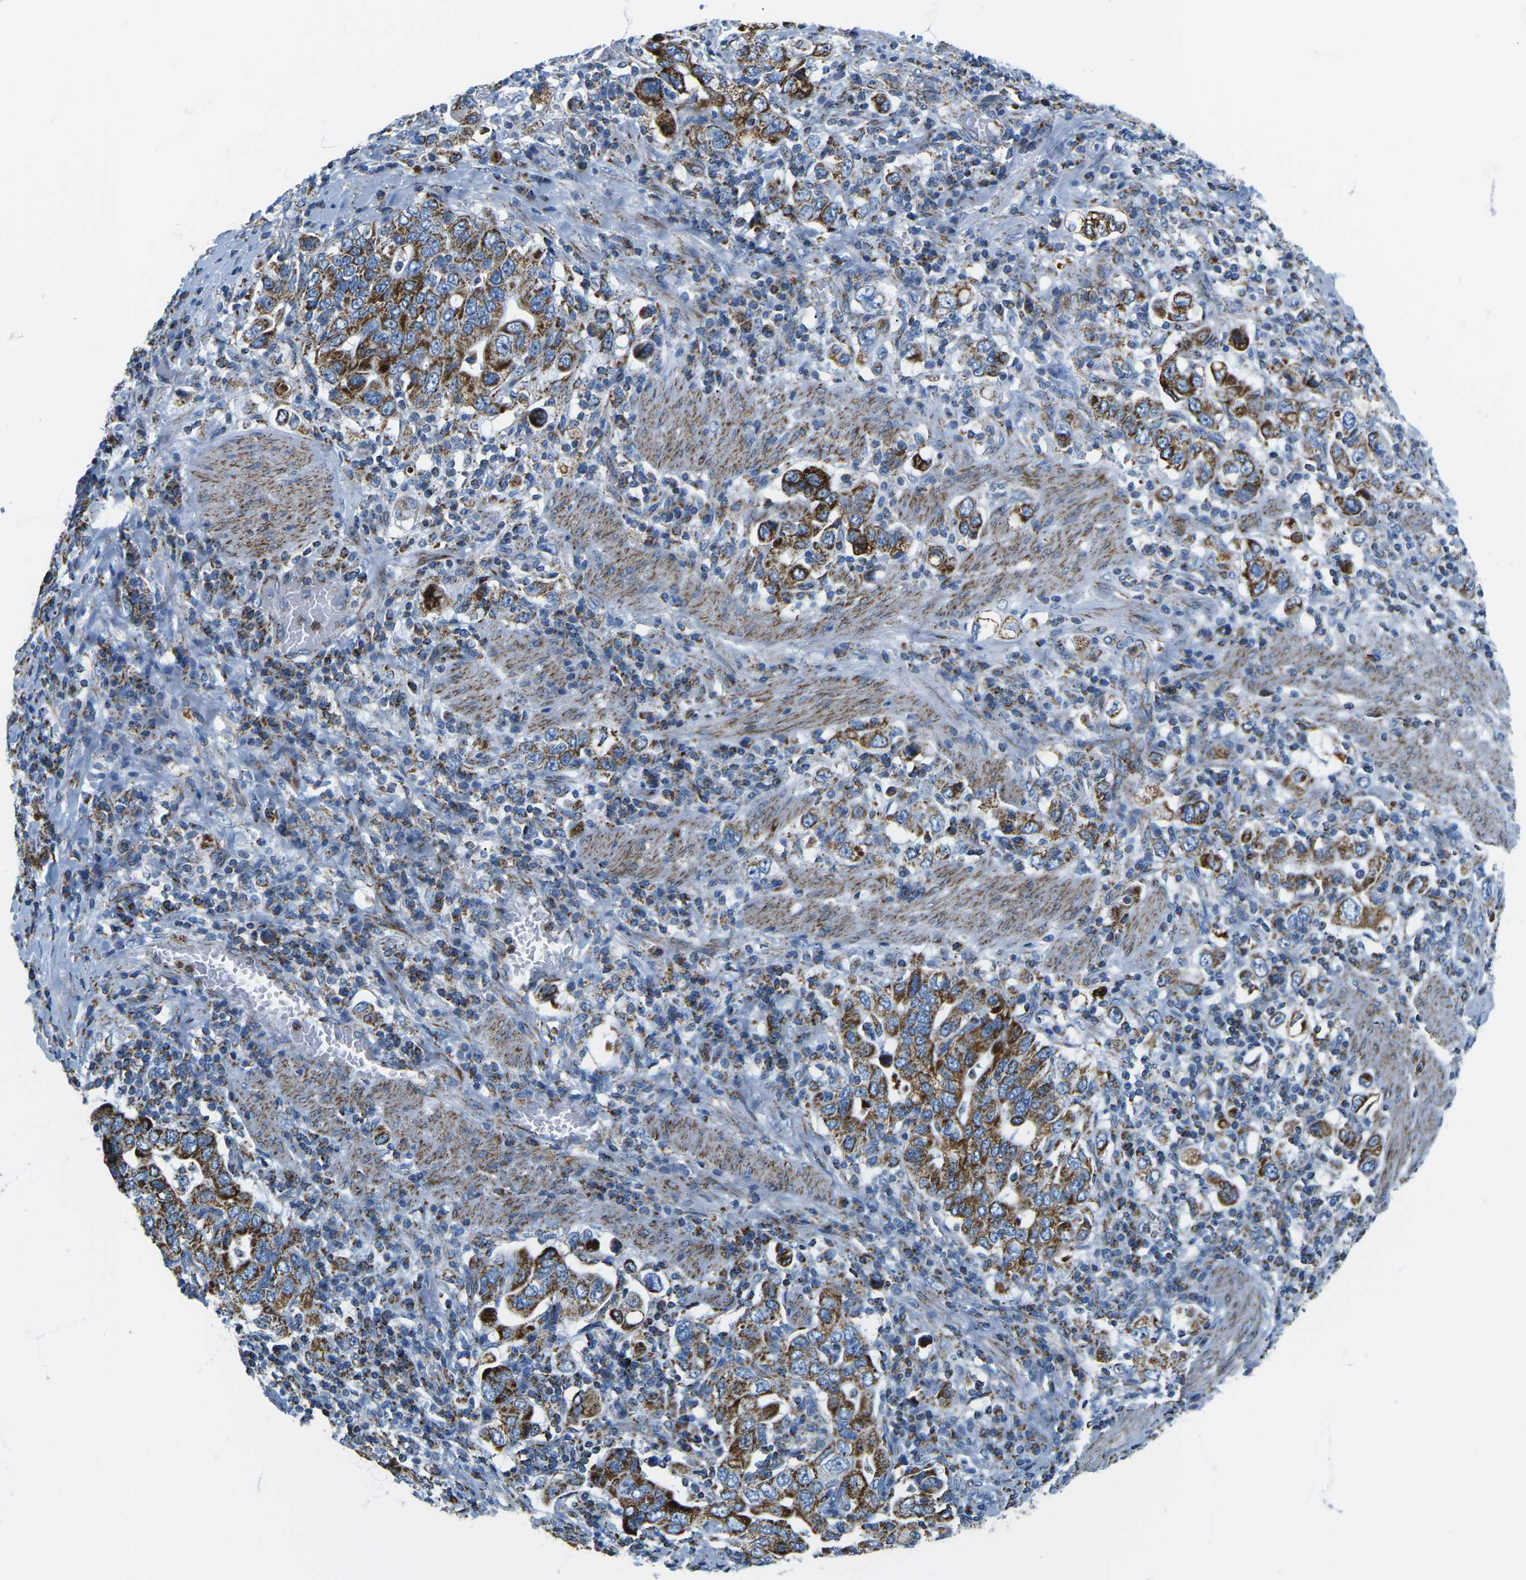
{"staining": {"intensity": "strong", "quantity": ">75%", "location": "cytoplasmic/membranous"}, "tissue": "stomach cancer", "cell_type": "Tumor cells", "image_type": "cancer", "snomed": [{"axis": "morphology", "description": "Adenocarcinoma, NOS"}, {"axis": "topography", "description": "Stomach, upper"}], "caption": "Immunohistochemistry (IHC) of stomach cancer (adenocarcinoma) exhibits high levels of strong cytoplasmic/membranous staining in about >75% of tumor cells.", "gene": "COX6C", "patient": {"sex": "male", "age": 62}}